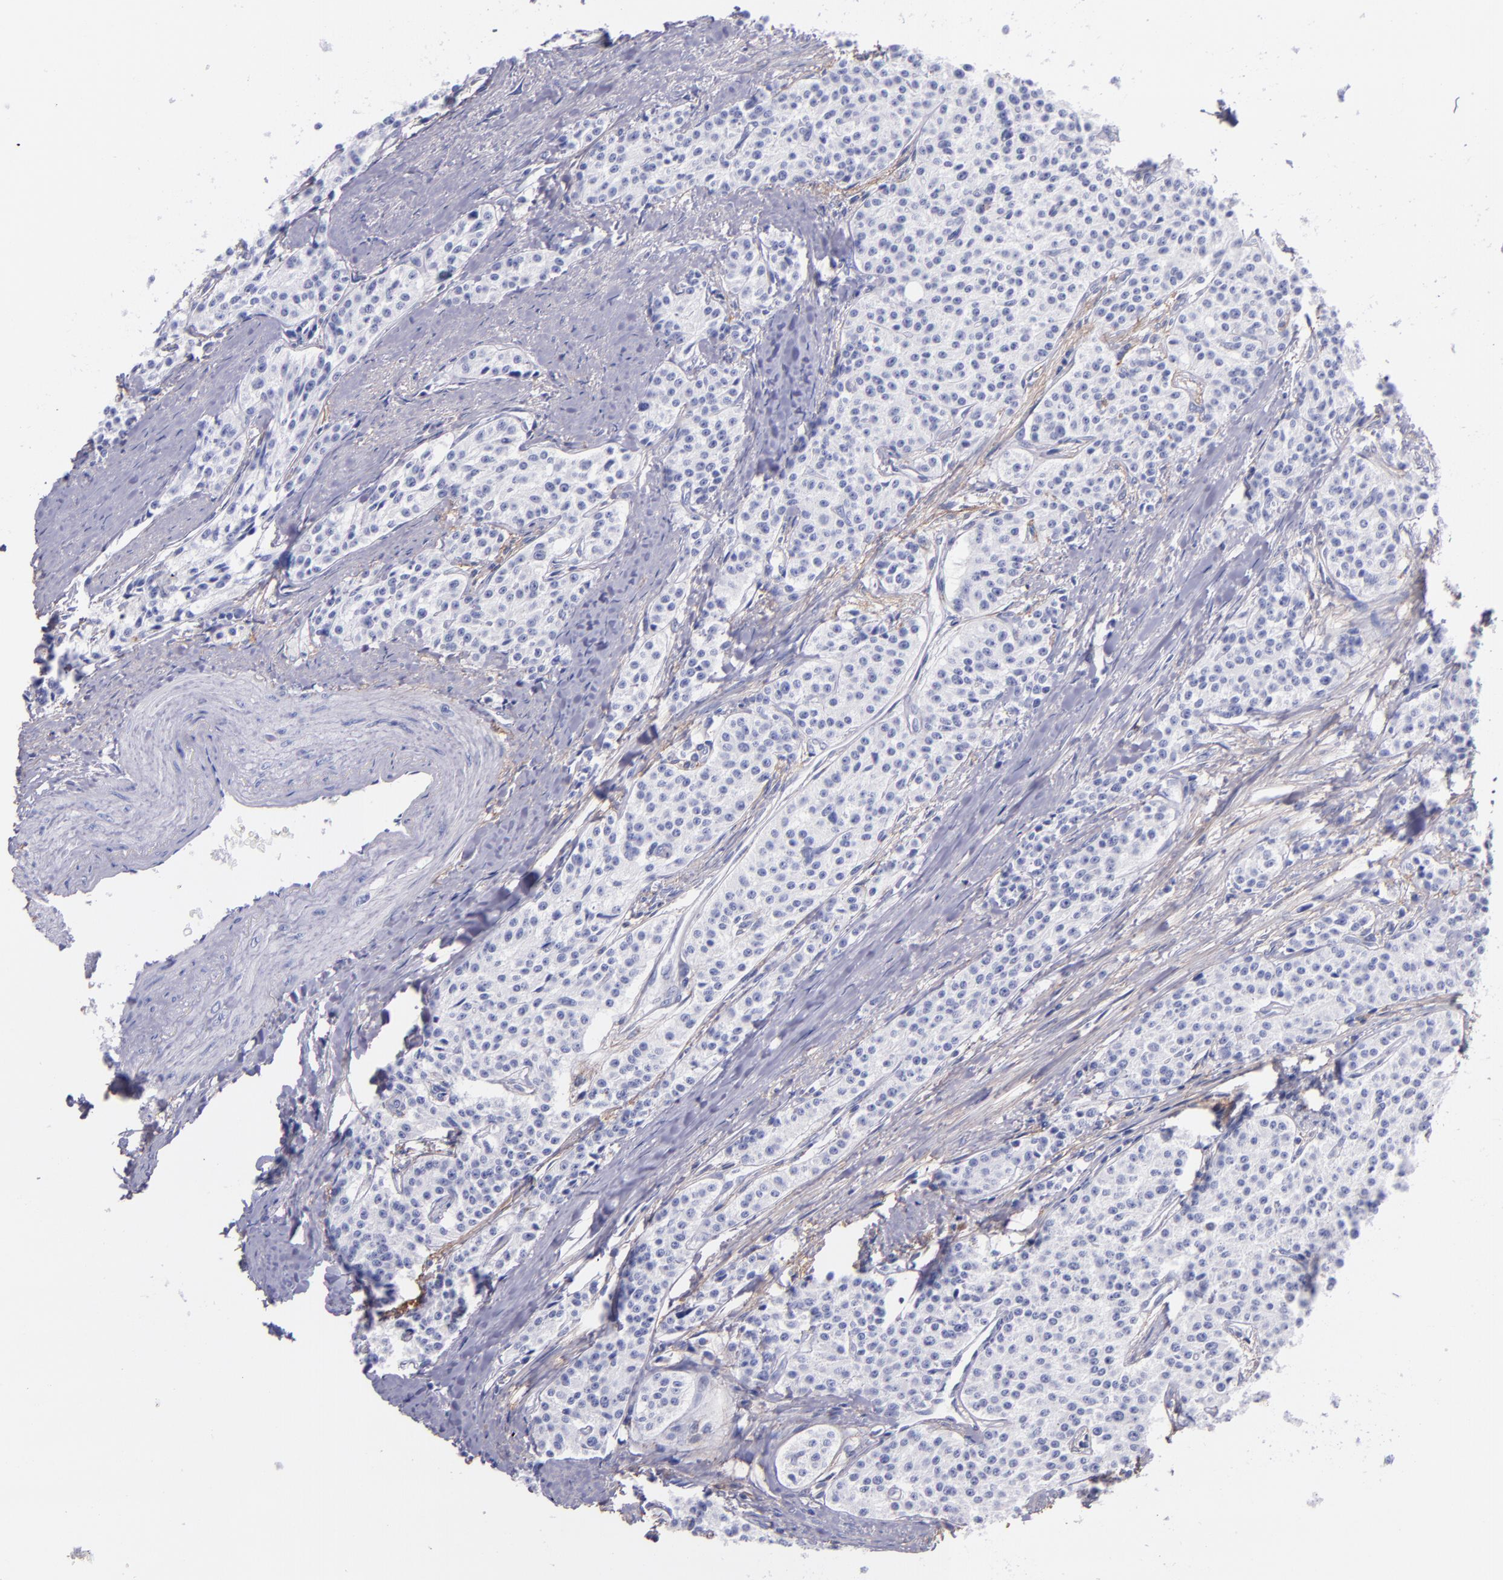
{"staining": {"intensity": "negative", "quantity": "none", "location": "none"}, "tissue": "carcinoid", "cell_type": "Tumor cells", "image_type": "cancer", "snomed": [{"axis": "morphology", "description": "Carcinoid, malignant, NOS"}, {"axis": "topography", "description": "Stomach"}], "caption": "Human malignant carcinoid stained for a protein using immunohistochemistry (IHC) demonstrates no staining in tumor cells.", "gene": "IVL", "patient": {"sex": "female", "age": 76}}